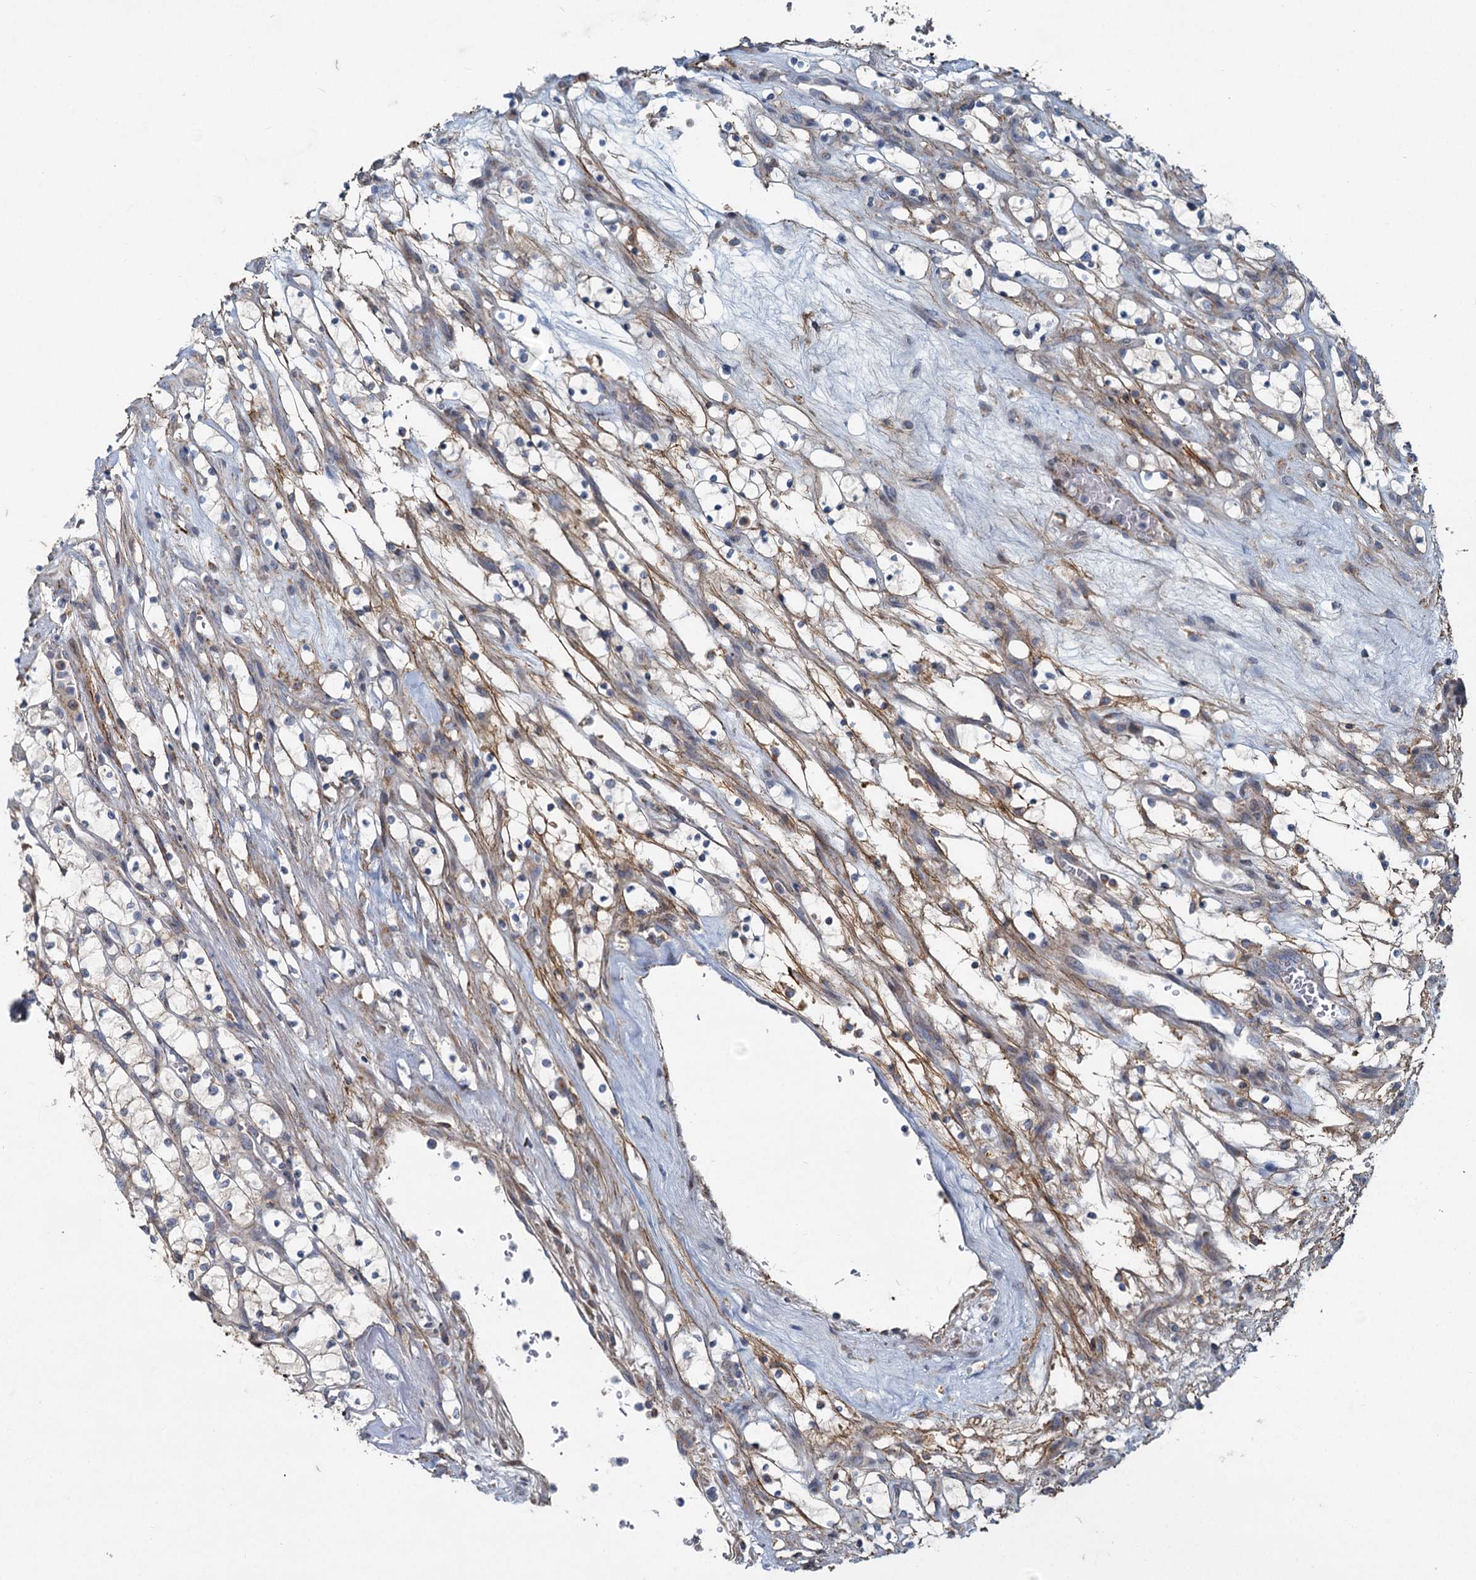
{"staining": {"intensity": "moderate", "quantity": "<25%", "location": "cytoplasmic/membranous"}, "tissue": "renal cancer", "cell_type": "Tumor cells", "image_type": "cancer", "snomed": [{"axis": "morphology", "description": "Adenocarcinoma, NOS"}, {"axis": "topography", "description": "Kidney"}], "caption": "The histopathology image reveals a brown stain indicating the presence of a protein in the cytoplasmic/membranous of tumor cells in adenocarcinoma (renal). (IHC, brightfield microscopy, high magnification).", "gene": "ADCY2", "patient": {"sex": "female", "age": 69}}